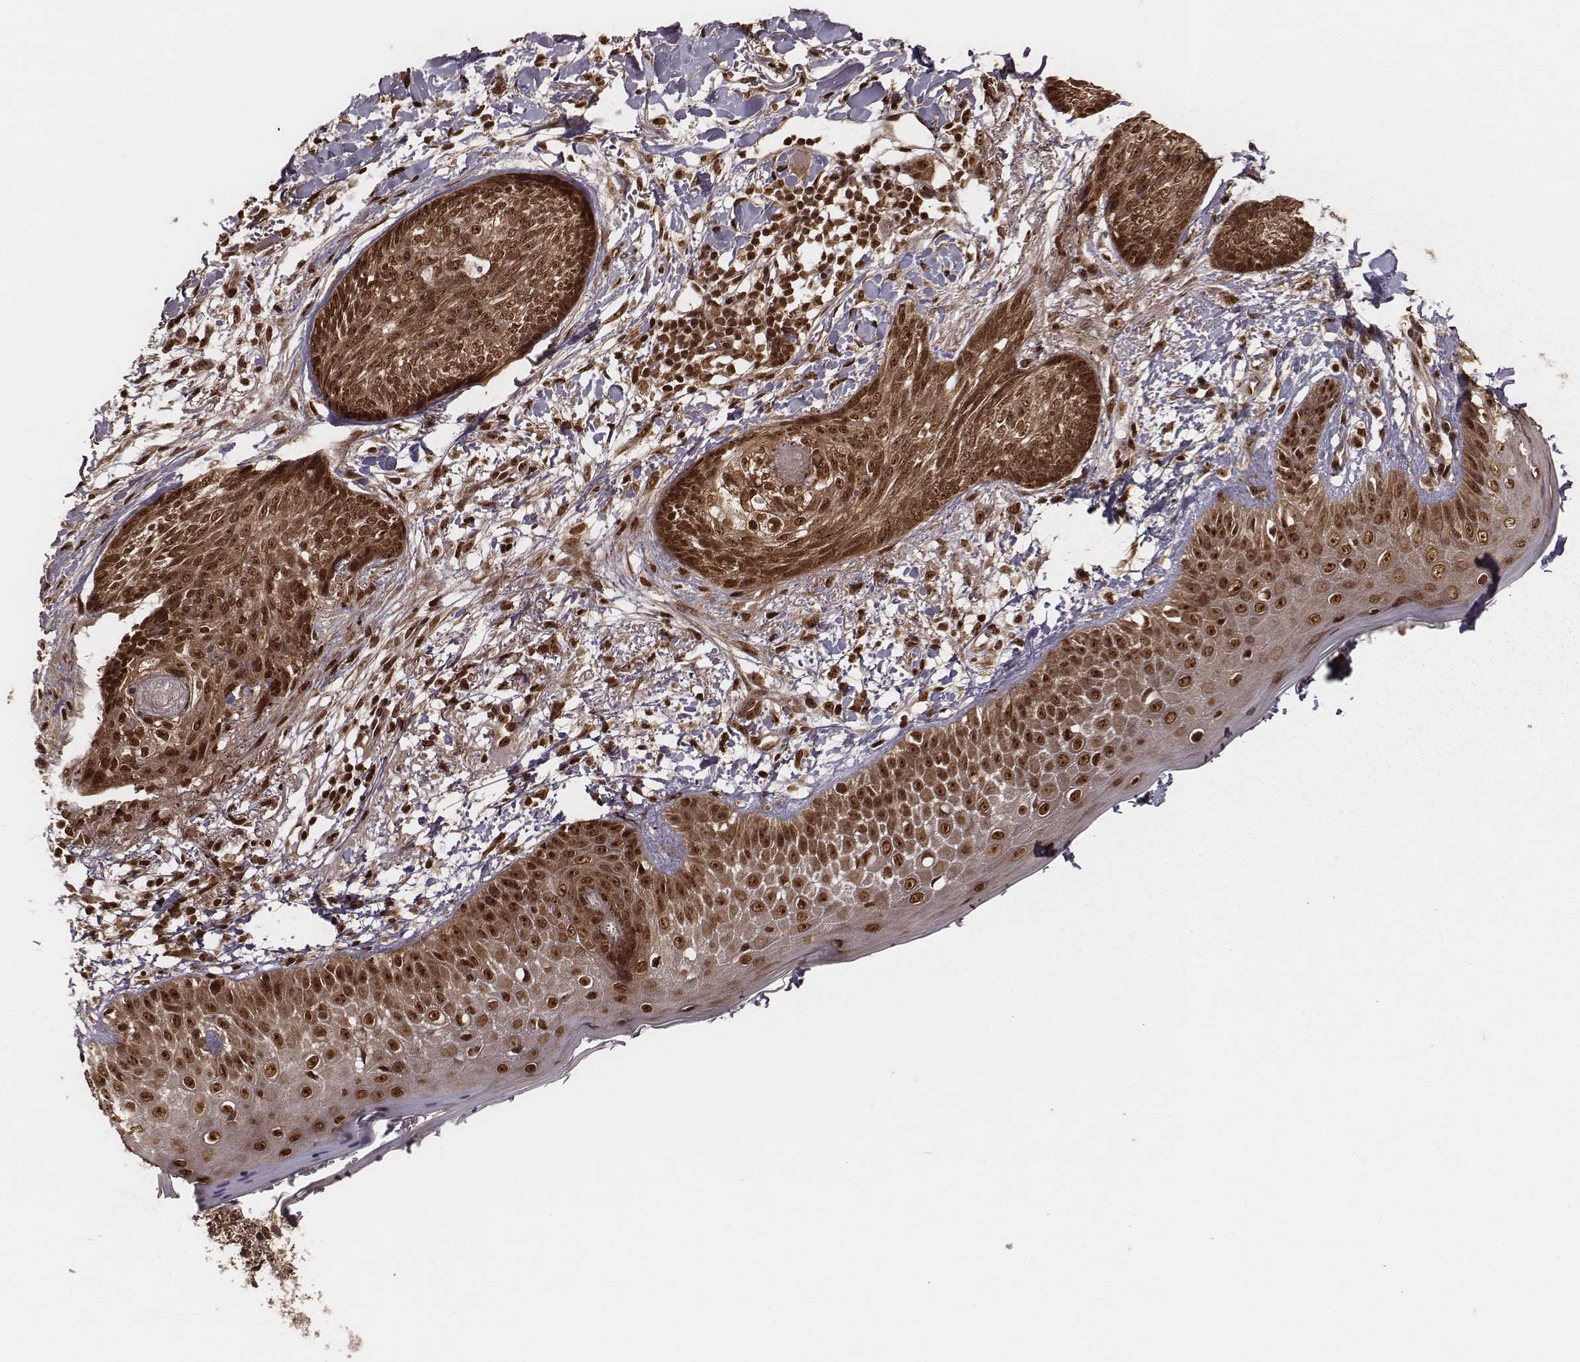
{"staining": {"intensity": "strong", "quantity": ">75%", "location": "cytoplasmic/membranous,nuclear"}, "tissue": "skin cancer", "cell_type": "Tumor cells", "image_type": "cancer", "snomed": [{"axis": "morphology", "description": "Normal tissue, NOS"}, {"axis": "morphology", "description": "Basal cell carcinoma"}, {"axis": "topography", "description": "Skin"}], "caption": "An image of human skin cancer stained for a protein demonstrates strong cytoplasmic/membranous and nuclear brown staining in tumor cells.", "gene": "NFX1", "patient": {"sex": "male", "age": 84}}